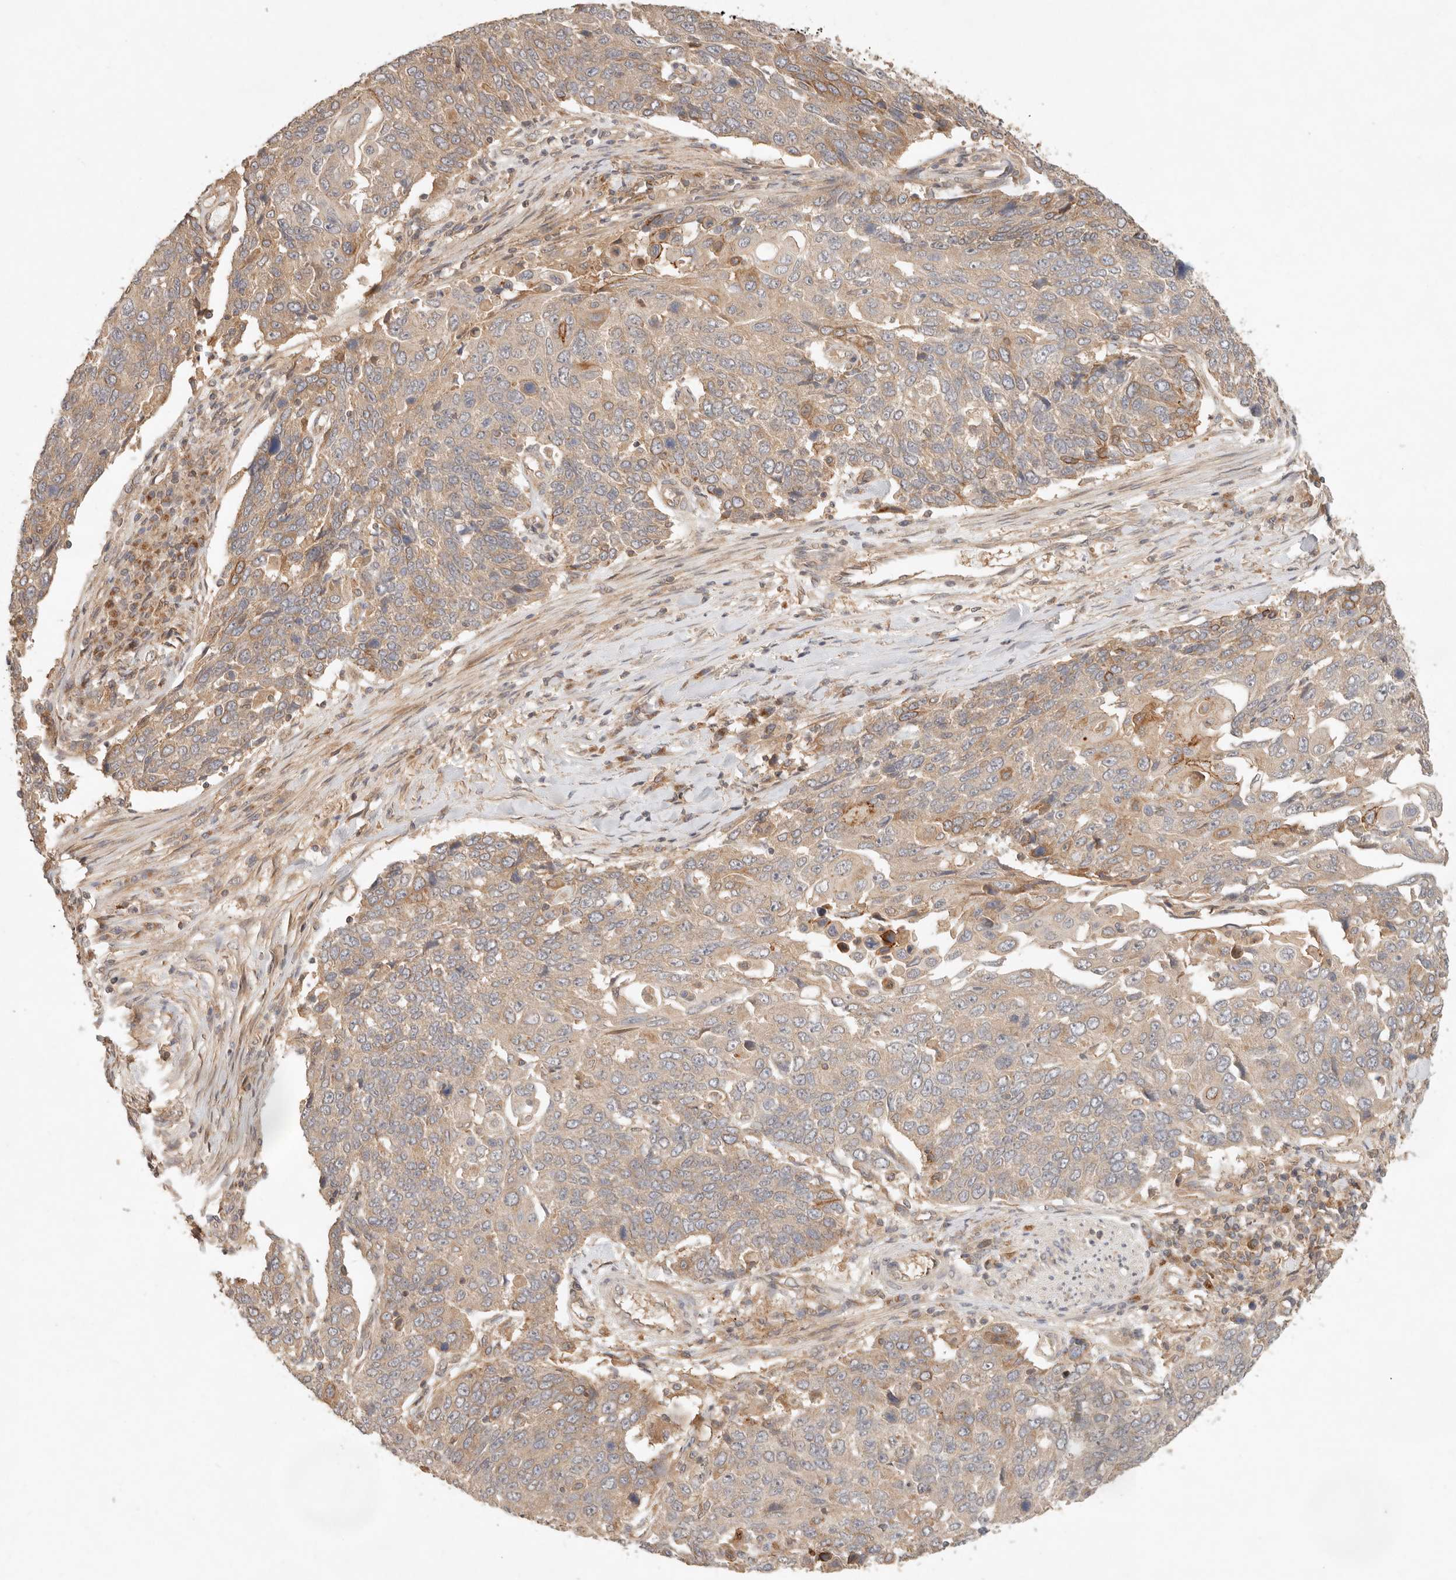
{"staining": {"intensity": "moderate", "quantity": "25%-75%", "location": "cytoplasmic/membranous"}, "tissue": "lung cancer", "cell_type": "Tumor cells", "image_type": "cancer", "snomed": [{"axis": "morphology", "description": "Squamous cell carcinoma, NOS"}, {"axis": "topography", "description": "Lung"}], "caption": "Tumor cells display moderate cytoplasmic/membranous staining in about 25%-75% of cells in lung cancer (squamous cell carcinoma).", "gene": "HECTD3", "patient": {"sex": "male", "age": 66}}